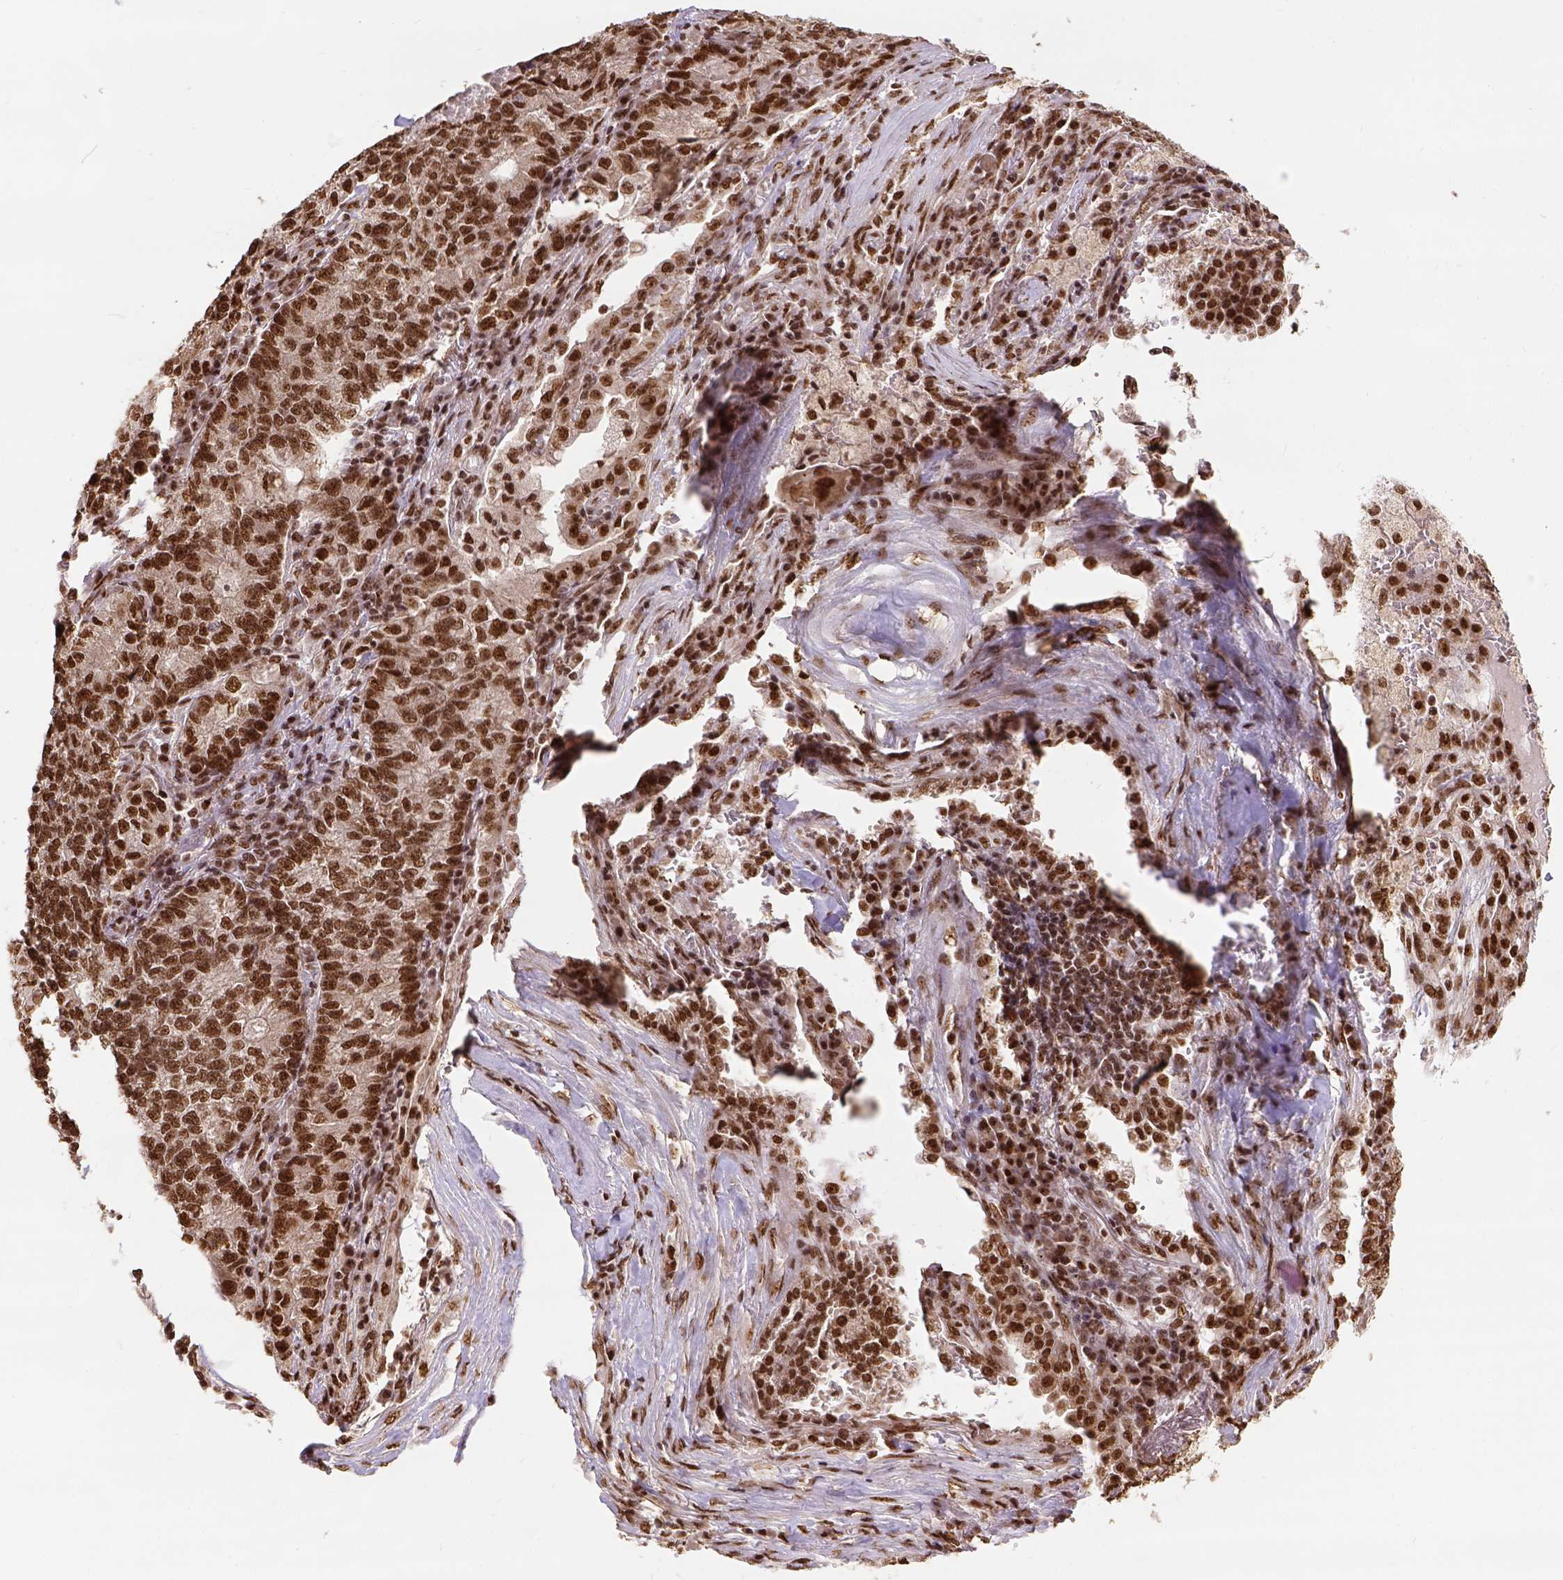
{"staining": {"intensity": "strong", "quantity": ">75%", "location": "nuclear"}, "tissue": "lung cancer", "cell_type": "Tumor cells", "image_type": "cancer", "snomed": [{"axis": "morphology", "description": "Adenocarcinoma, NOS"}, {"axis": "topography", "description": "Lung"}], "caption": "Lung adenocarcinoma stained with a brown dye shows strong nuclear positive expression in about >75% of tumor cells.", "gene": "NACC1", "patient": {"sex": "male", "age": 57}}